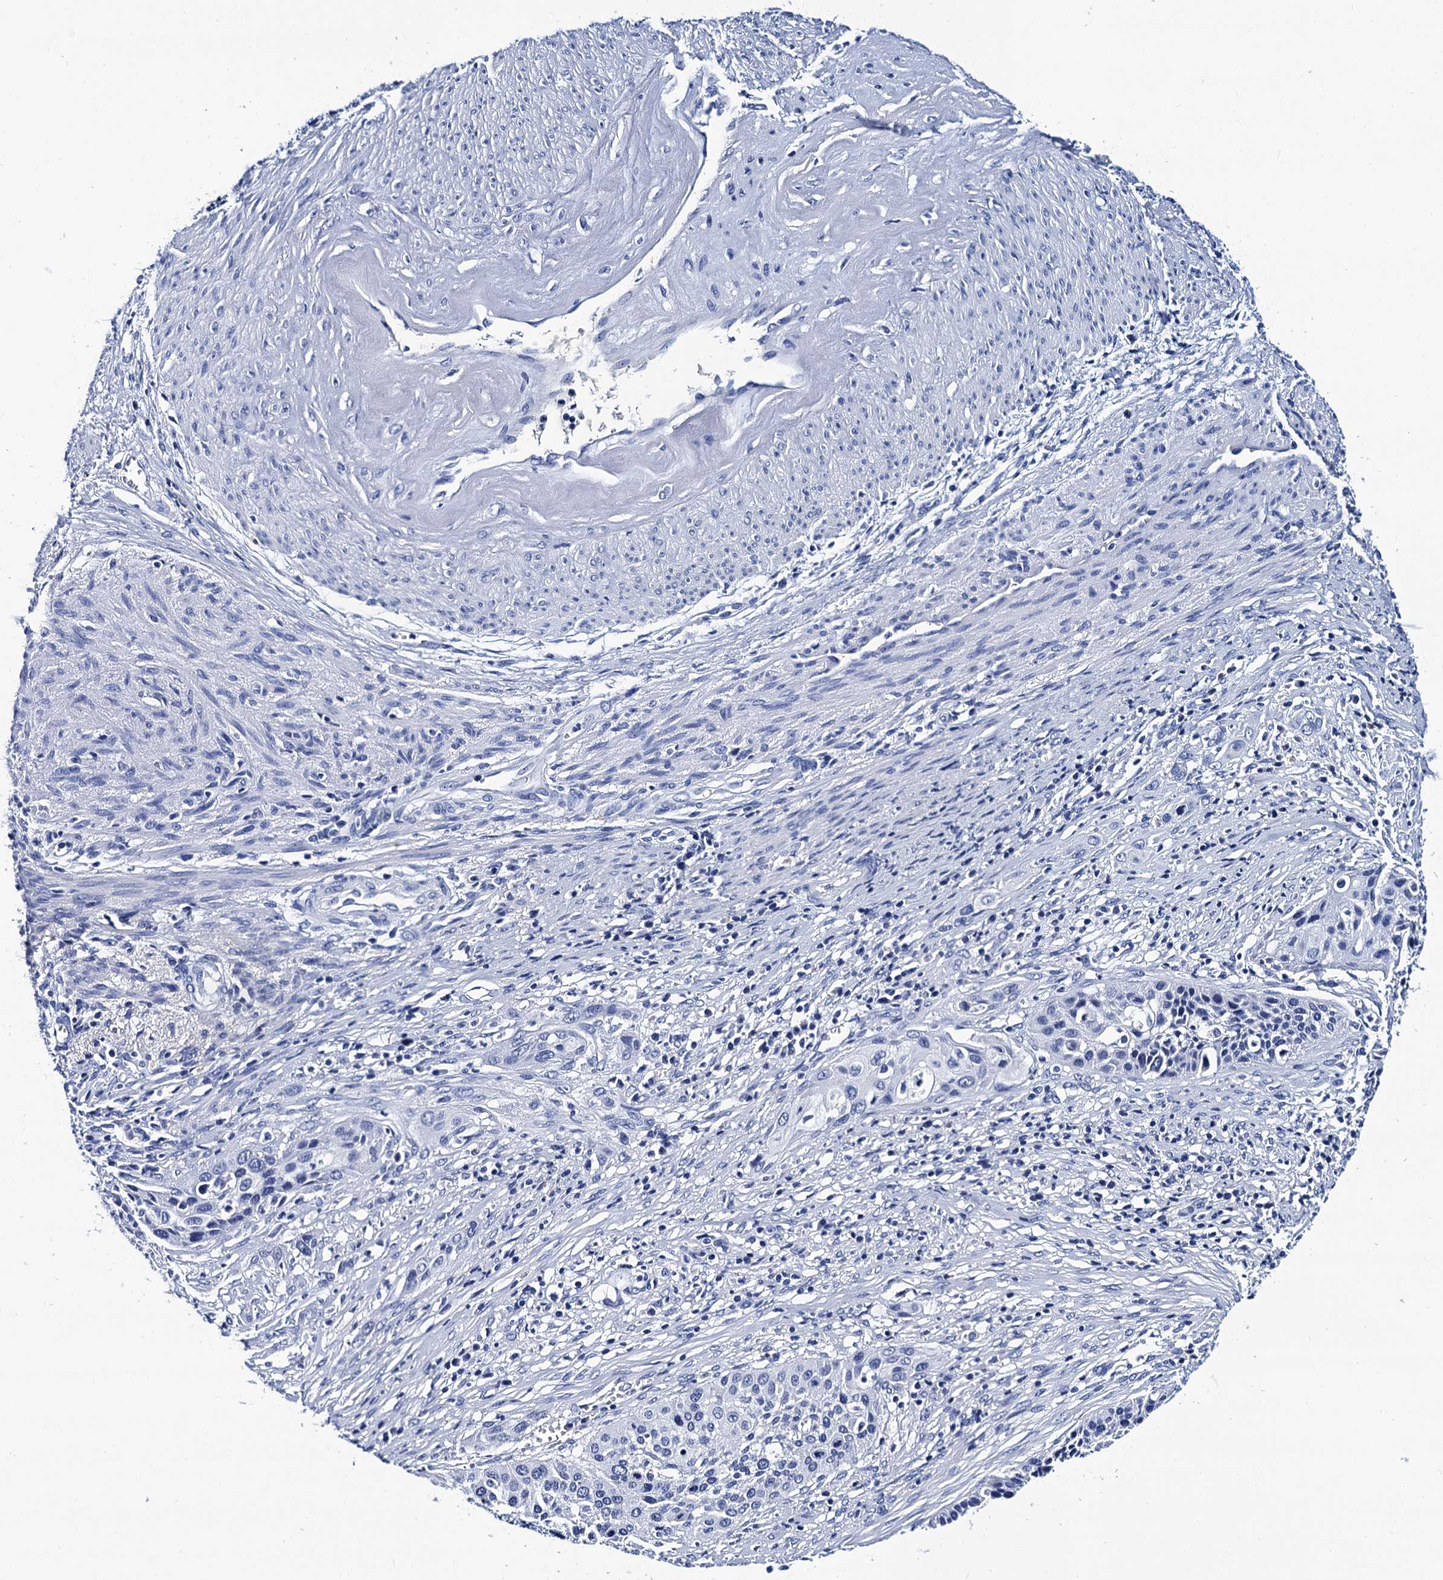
{"staining": {"intensity": "negative", "quantity": "none", "location": "none"}, "tissue": "cervical cancer", "cell_type": "Tumor cells", "image_type": "cancer", "snomed": [{"axis": "morphology", "description": "Squamous cell carcinoma, NOS"}, {"axis": "topography", "description": "Cervix"}], "caption": "An immunohistochemistry micrograph of squamous cell carcinoma (cervical) is shown. There is no staining in tumor cells of squamous cell carcinoma (cervical).", "gene": "LRRC30", "patient": {"sex": "female", "age": 34}}